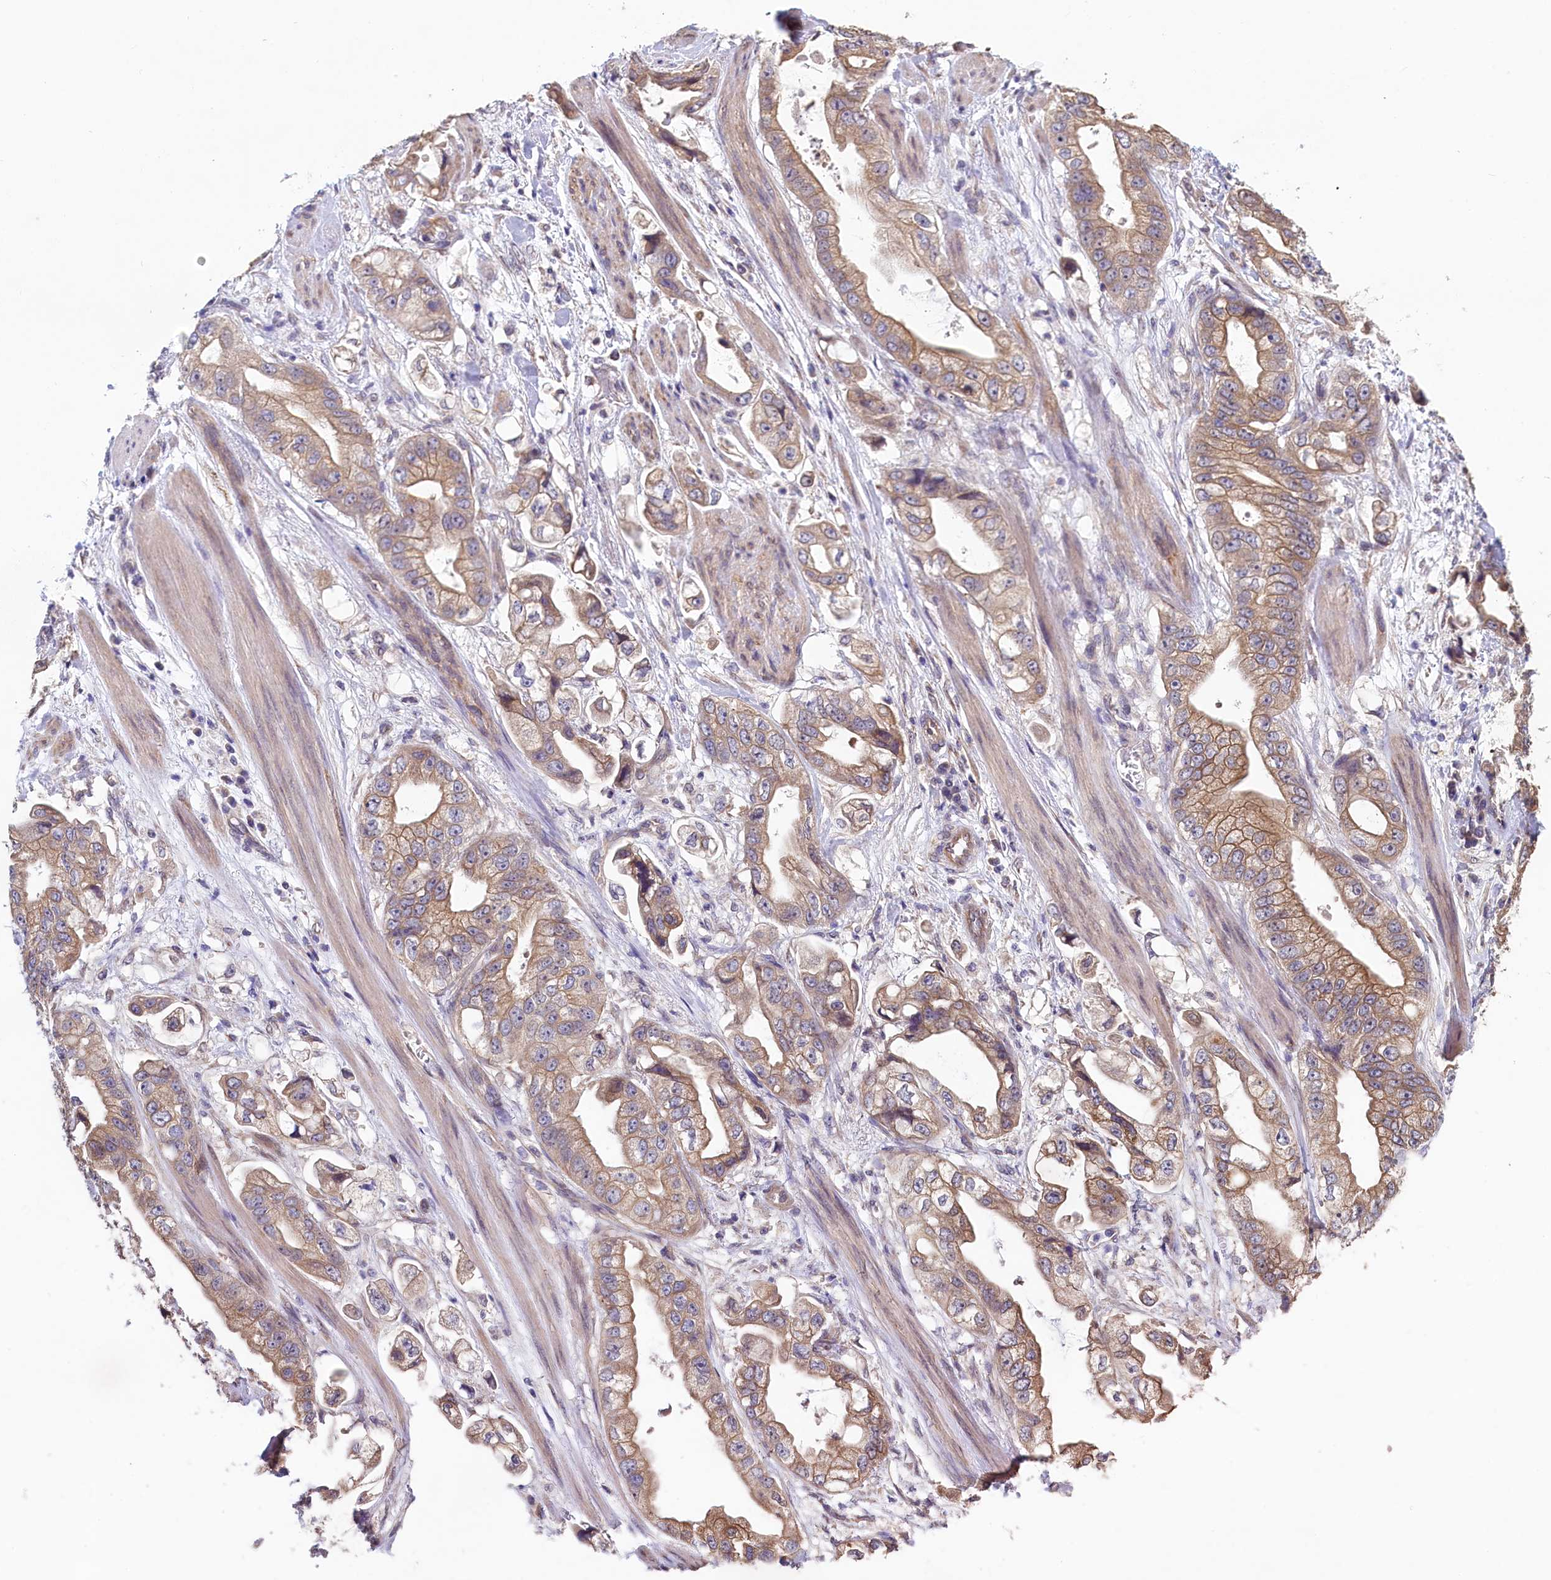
{"staining": {"intensity": "moderate", "quantity": ">75%", "location": "cytoplasmic/membranous"}, "tissue": "stomach cancer", "cell_type": "Tumor cells", "image_type": "cancer", "snomed": [{"axis": "morphology", "description": "Adenocarcinoma, NOS"}, {"axis": "topography", "description": "Stomach"}], "caption": "A brown stain labels moderate cytoplasmic/membranous positivity of a protein in human stomach cancer tumor cells. The staining was performed using DAB, with brown indicating positive protein expression. Nuclei are stained blue with hematoxylin.", "gene": "SPATA2L", "patient": {"sex": "male", "age": 62}}